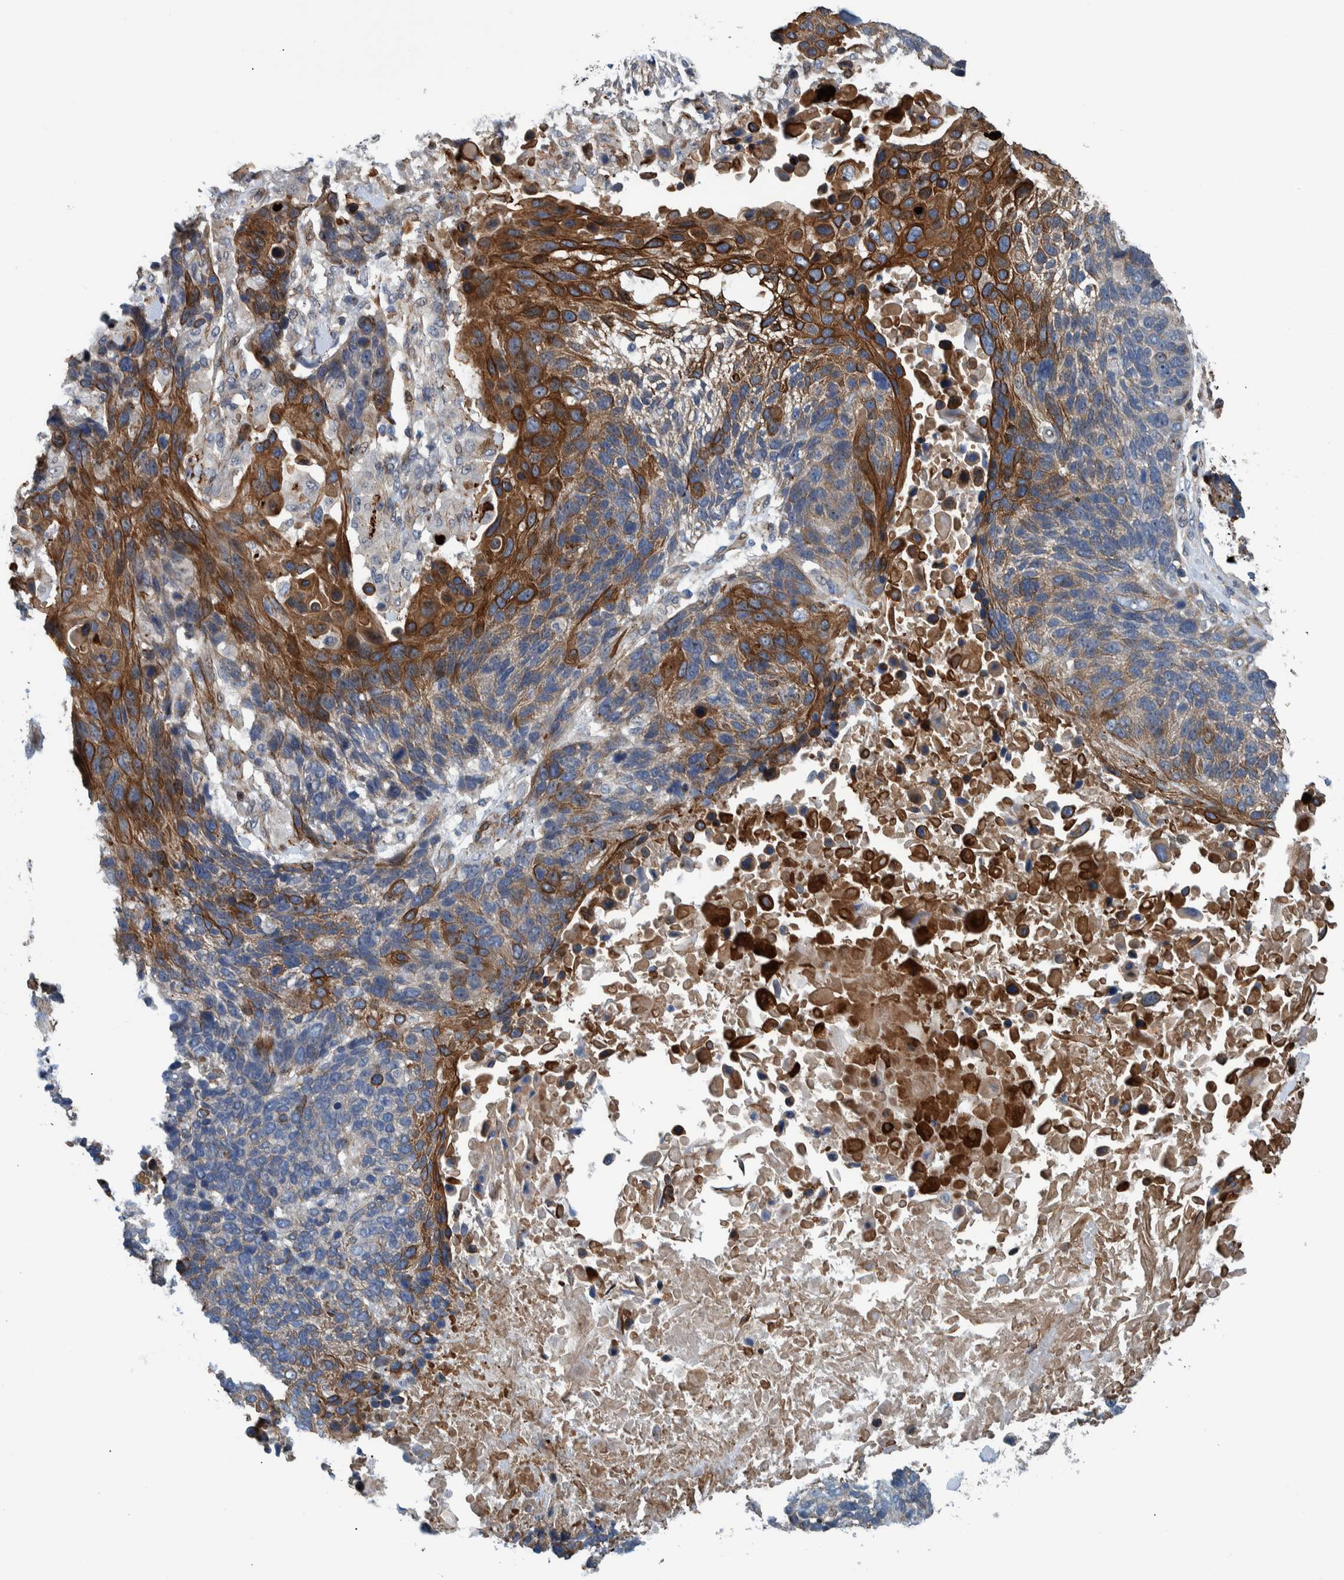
{"staining": {"intensity": "strong", "quantity": "<25%", "location": "cytoplasmic/membranous"}, "tissue": "lung cancer", "cell_type": "Tumor cells", "image_type": "cancer", "snomed": [{"axis": "morphology", "description": "Squamous cell carcinoma, NOS"}, {"axis": "topography", "description": "Lung"}], "caption": "A photomicrograph of lung cancer stained for a protein shows strong cytoplasmic/membranous brown staining in tumor cells.", "gene": "MKS1", "patient": {"sex": "male", "age": 65}}